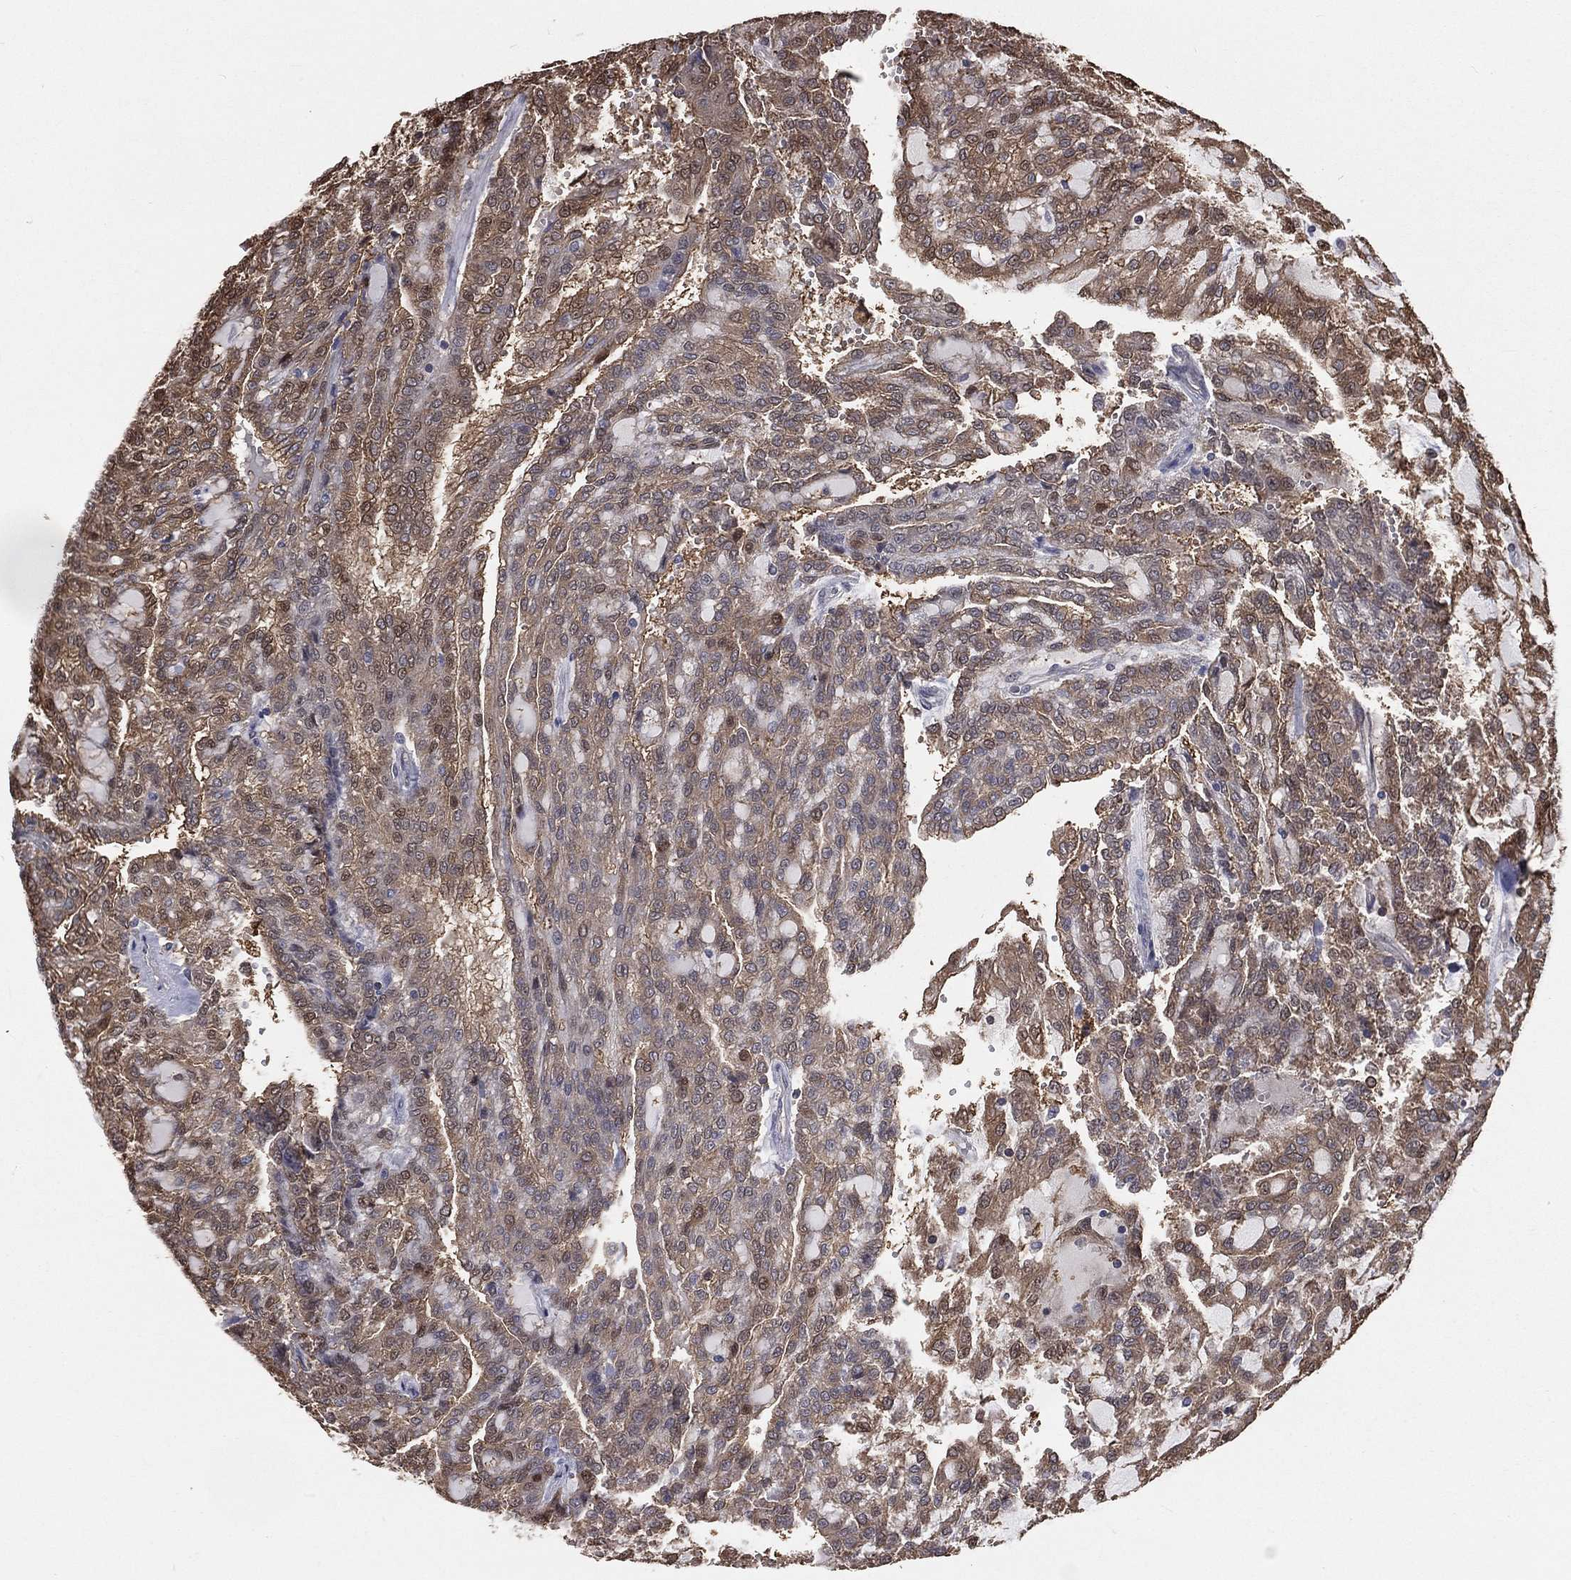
{"staining": {"intensity": "weak", "quantity": "<25%", "location": "cytoplasmic/membranous"}, "tissue": "renal cancer", "cell_type": "Tumor cells", "image_type": "cancer", "snomed": [{"axis": "morphology", "description": "Adenocarcinoma, NOS"}, {"axis": "topography", "description": "Kidney"}], "caption": "This is a micrograph of immunohistochemistry (IHC) staining of renal cancer, which shows no positivity in tumor cells.", "gene": "TBC1D2", "patient": {"sex": "male", "age": 63}}